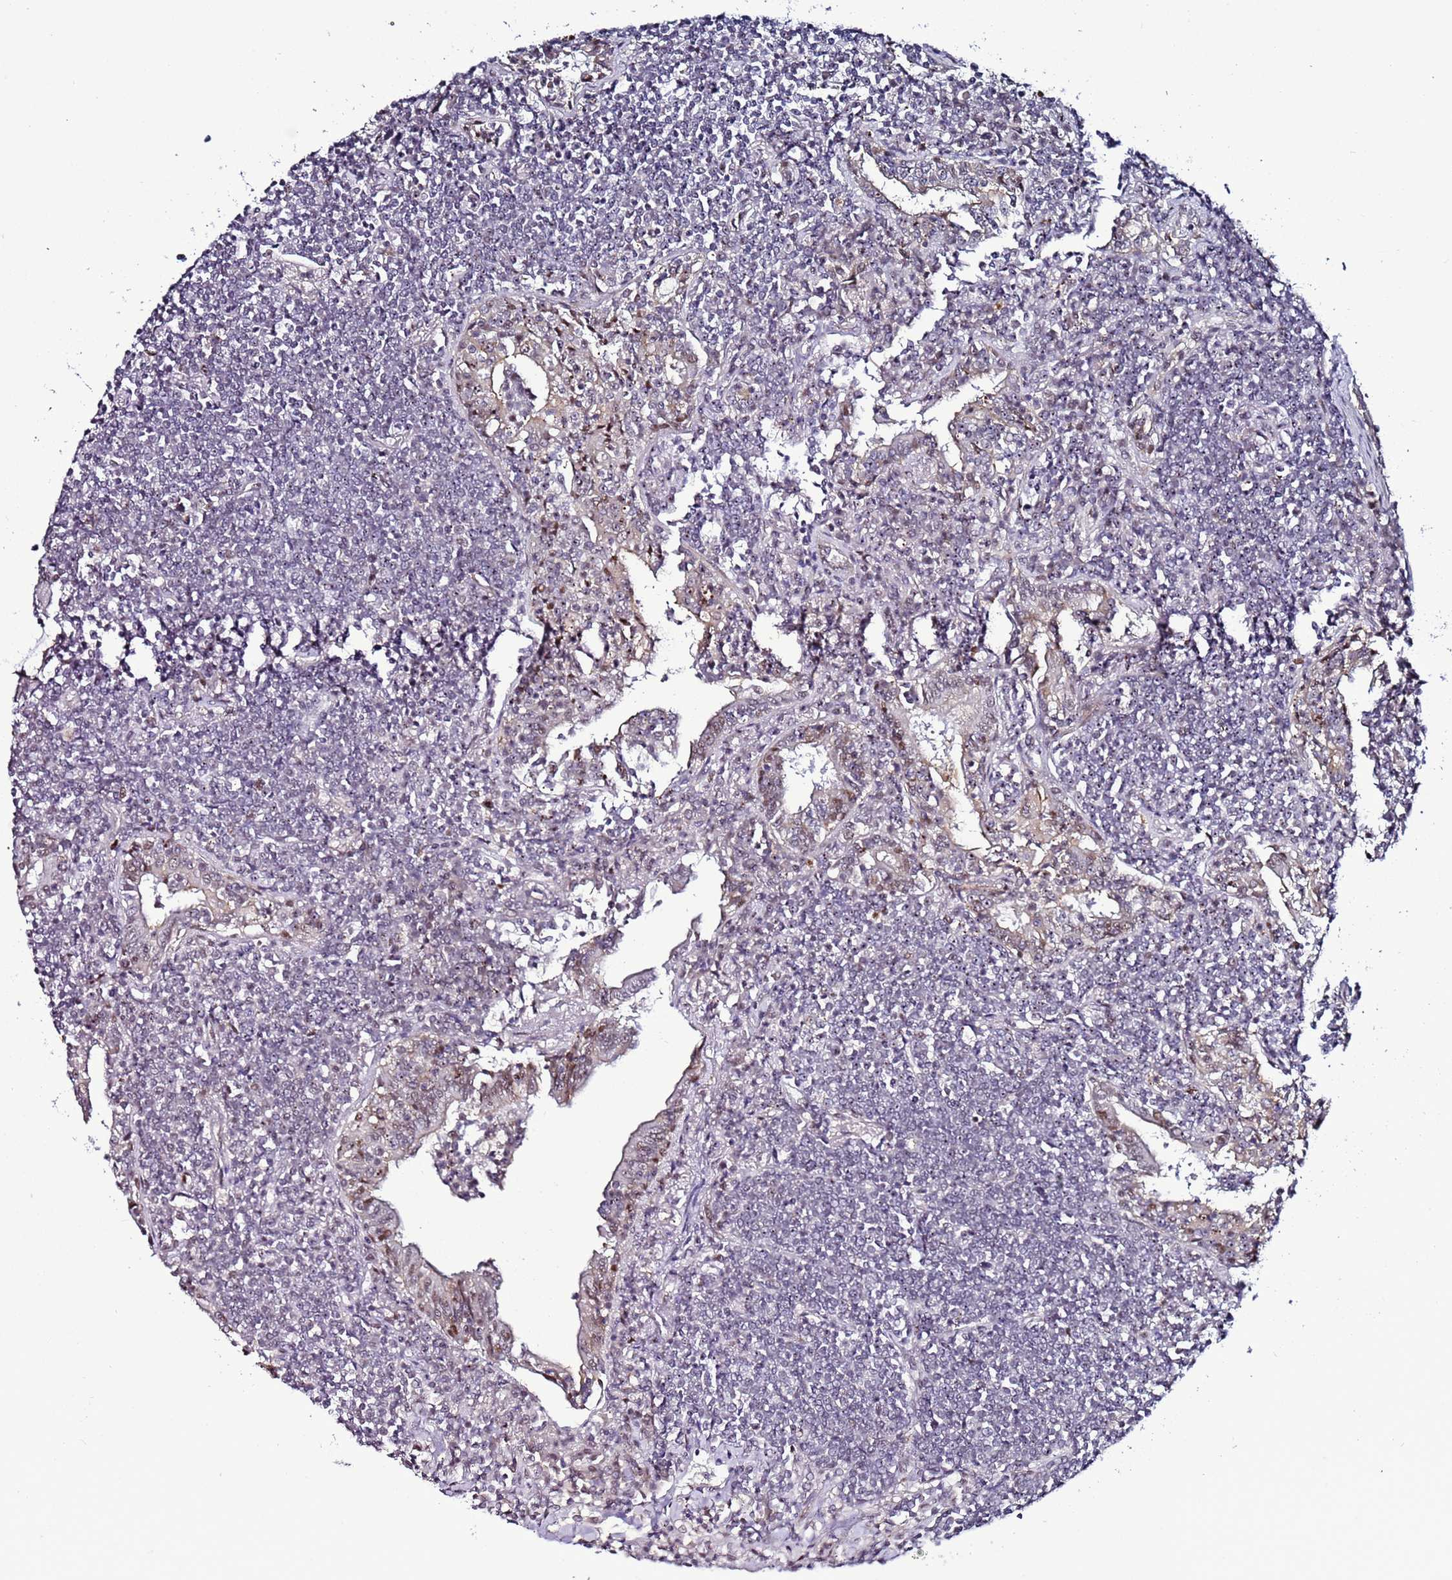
{"staining": {"intensity": "negative", "quantity": "none", "location": "none"}, "tissue": "lymphoma", "cell_type": "Tumor cells", "image_type": "cancer", "snomed": [{"axis": "morphology", "description": "Malignant lymphoma, non-Hodgkin's type, Low grade"}, {"axis": "topography", "description": "Lung"}], "caption": "Immunohistochemistry (IHC) of malignant lymphoma, non-Hodgkin's type (low-grade) exhibits no expression in tumor cells.", "gene": "PSMA7", "patient": {"sex": "female", "age": 71}}